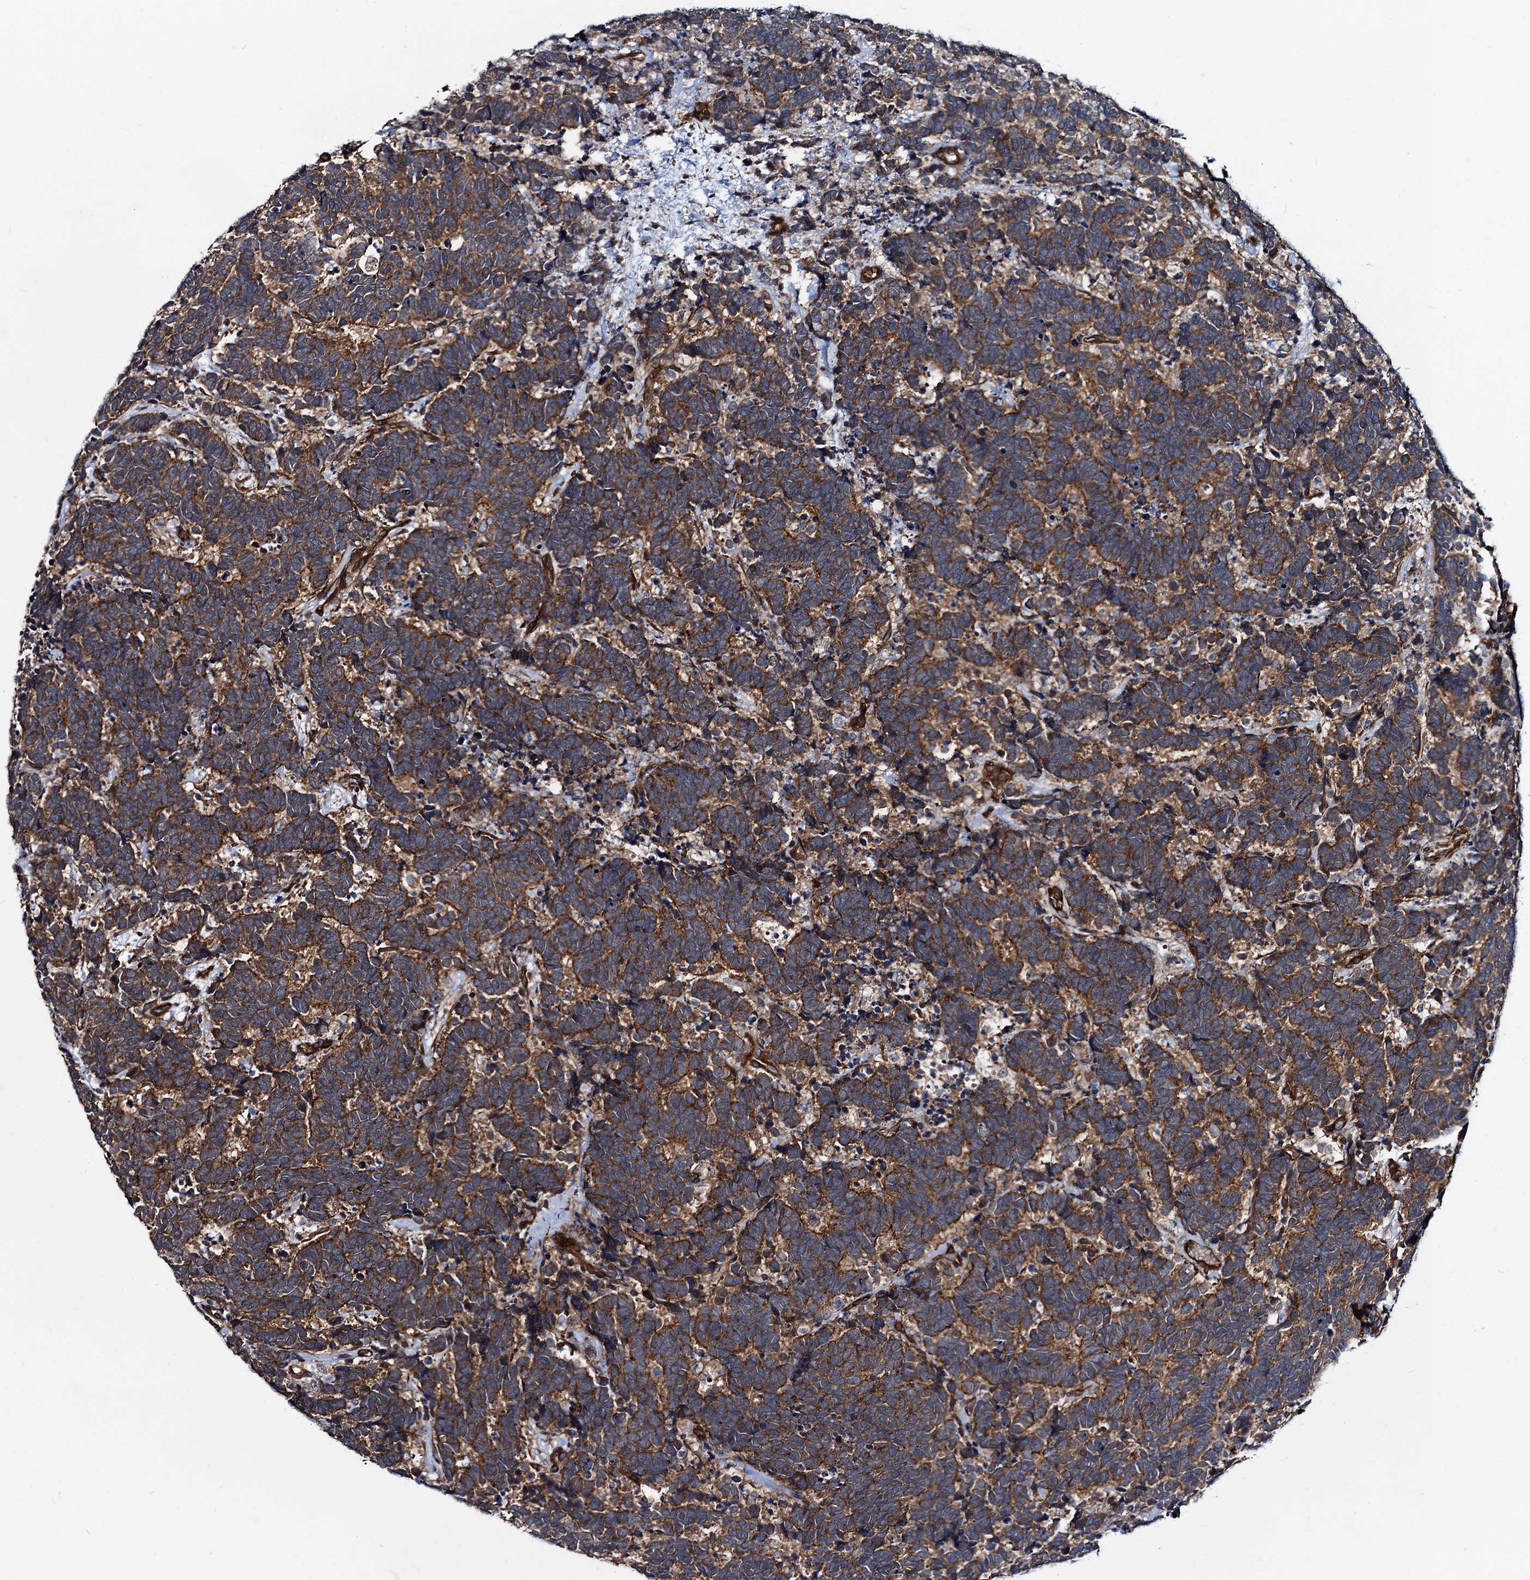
{"staining": {"intensity": "moderate", "quantity": ">75%", "location": "cytoplasmic/membranous"}, "tissue": "carcinoid", "cell_type": "Tumor cells", "image_type": "cancer", "snomed": [{"axis": "morphology", "description": "Carcinoma, NOS"}, {"axis": "morphology", "description": "Carcinoid, malignant, NOS"}, {"axis": "topography", "description": "Urinary bladder"}], "caption": "Immunohistochemical staining of carcinoid (malignant) reveals medium levels of moderate cytoplasmic/membranous positivity in approximately >75% of tumor cells.", "gene": "KXD1", "patient": {"sex": "male", "age": 57}}